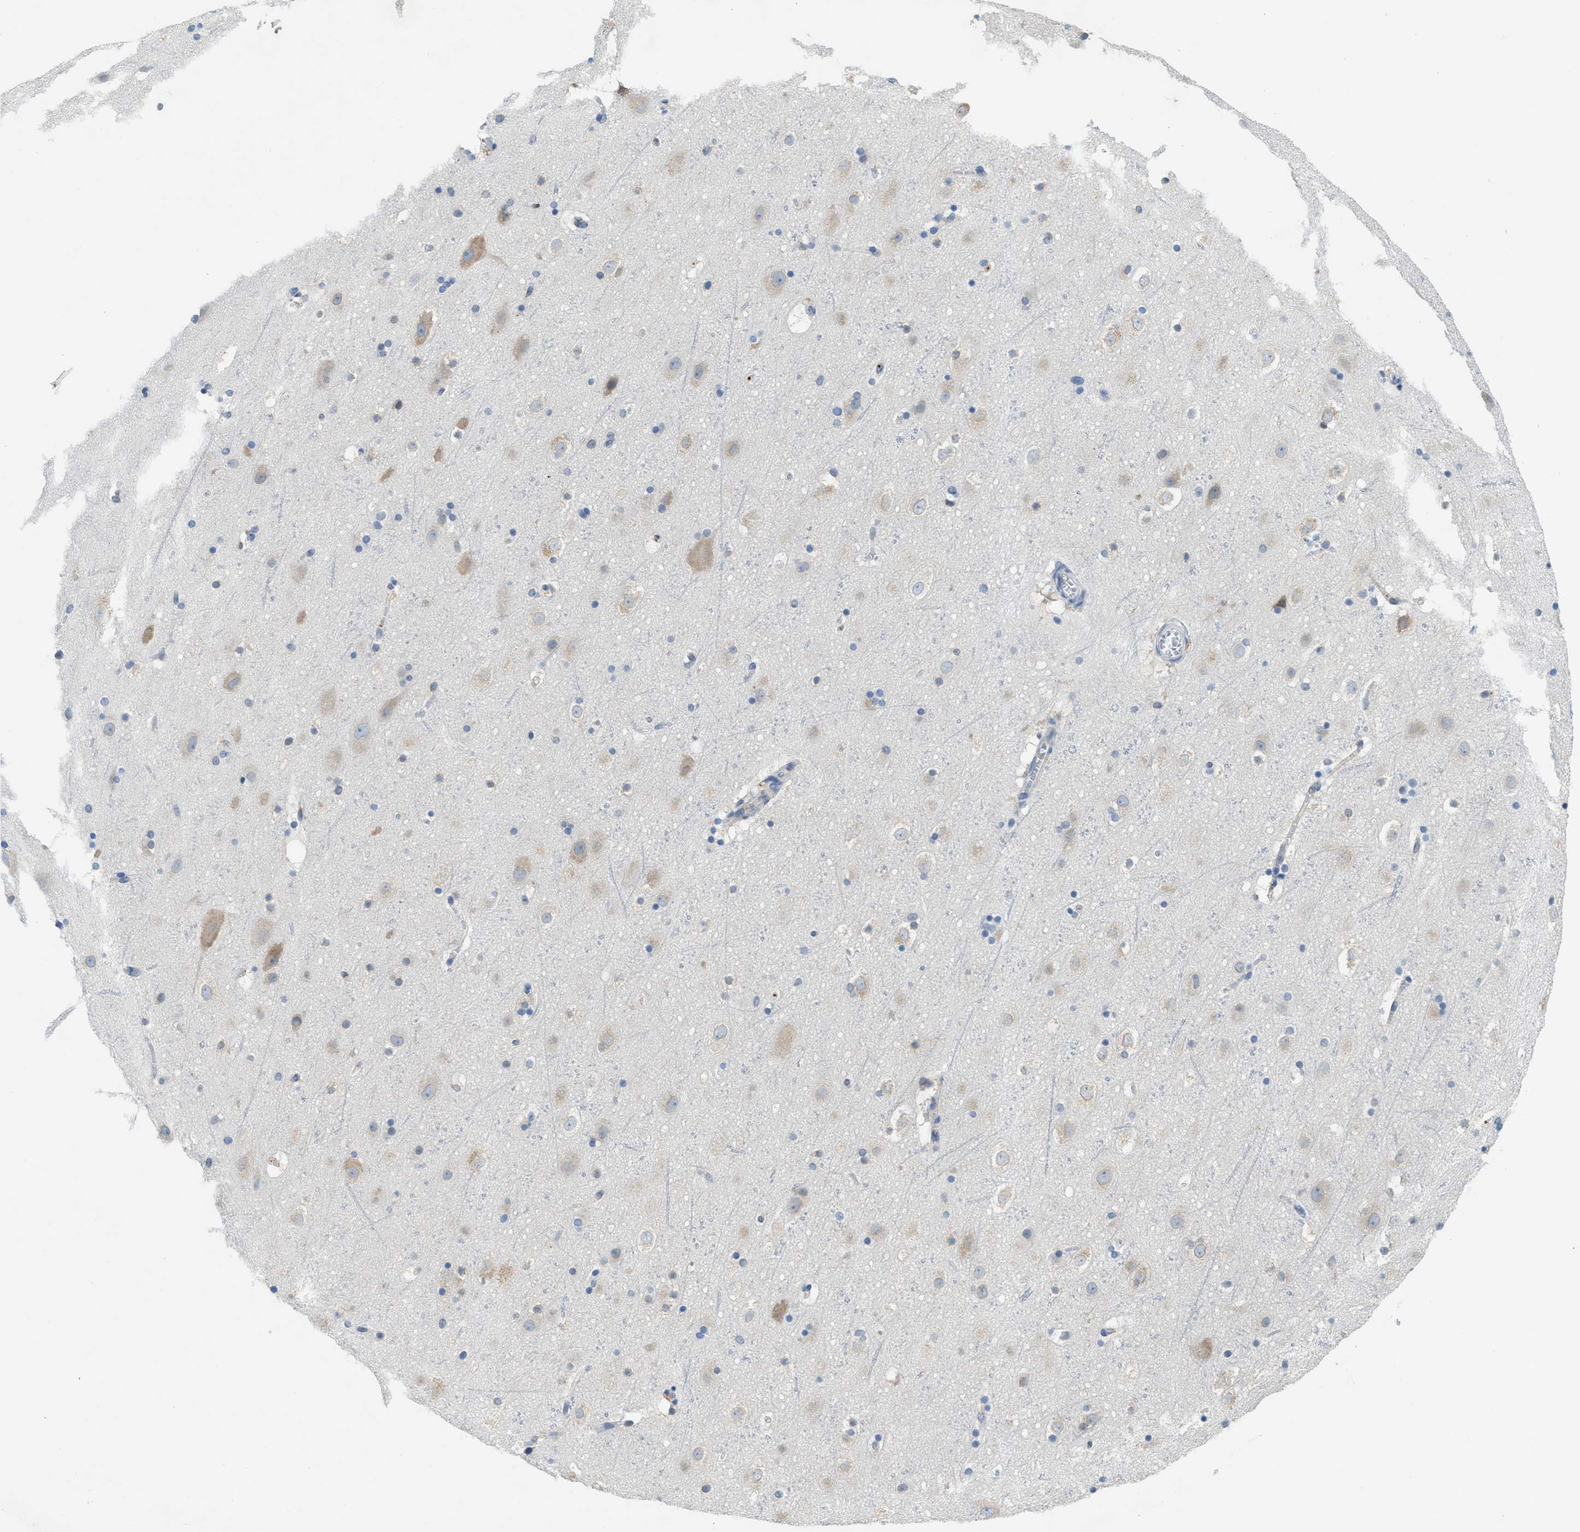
{"staining": {"intensity": "negative", "quantity": "none", "location": "none"}, "tissue": "cerebral cortex", "cell_type": "Endothelial cells", "image_type": "normal", "snomed": [{"axis": "morphology", "description": "Normal tissue, NOS"}, {"axis": "topography", "description": "Cerebral cortex"}], "caption": "A histopathology image of human cerebral cortex is negative for staining in endothelial cells.", "gene": "MPDU1", "patient": {"sex": "male", "age": 45}}